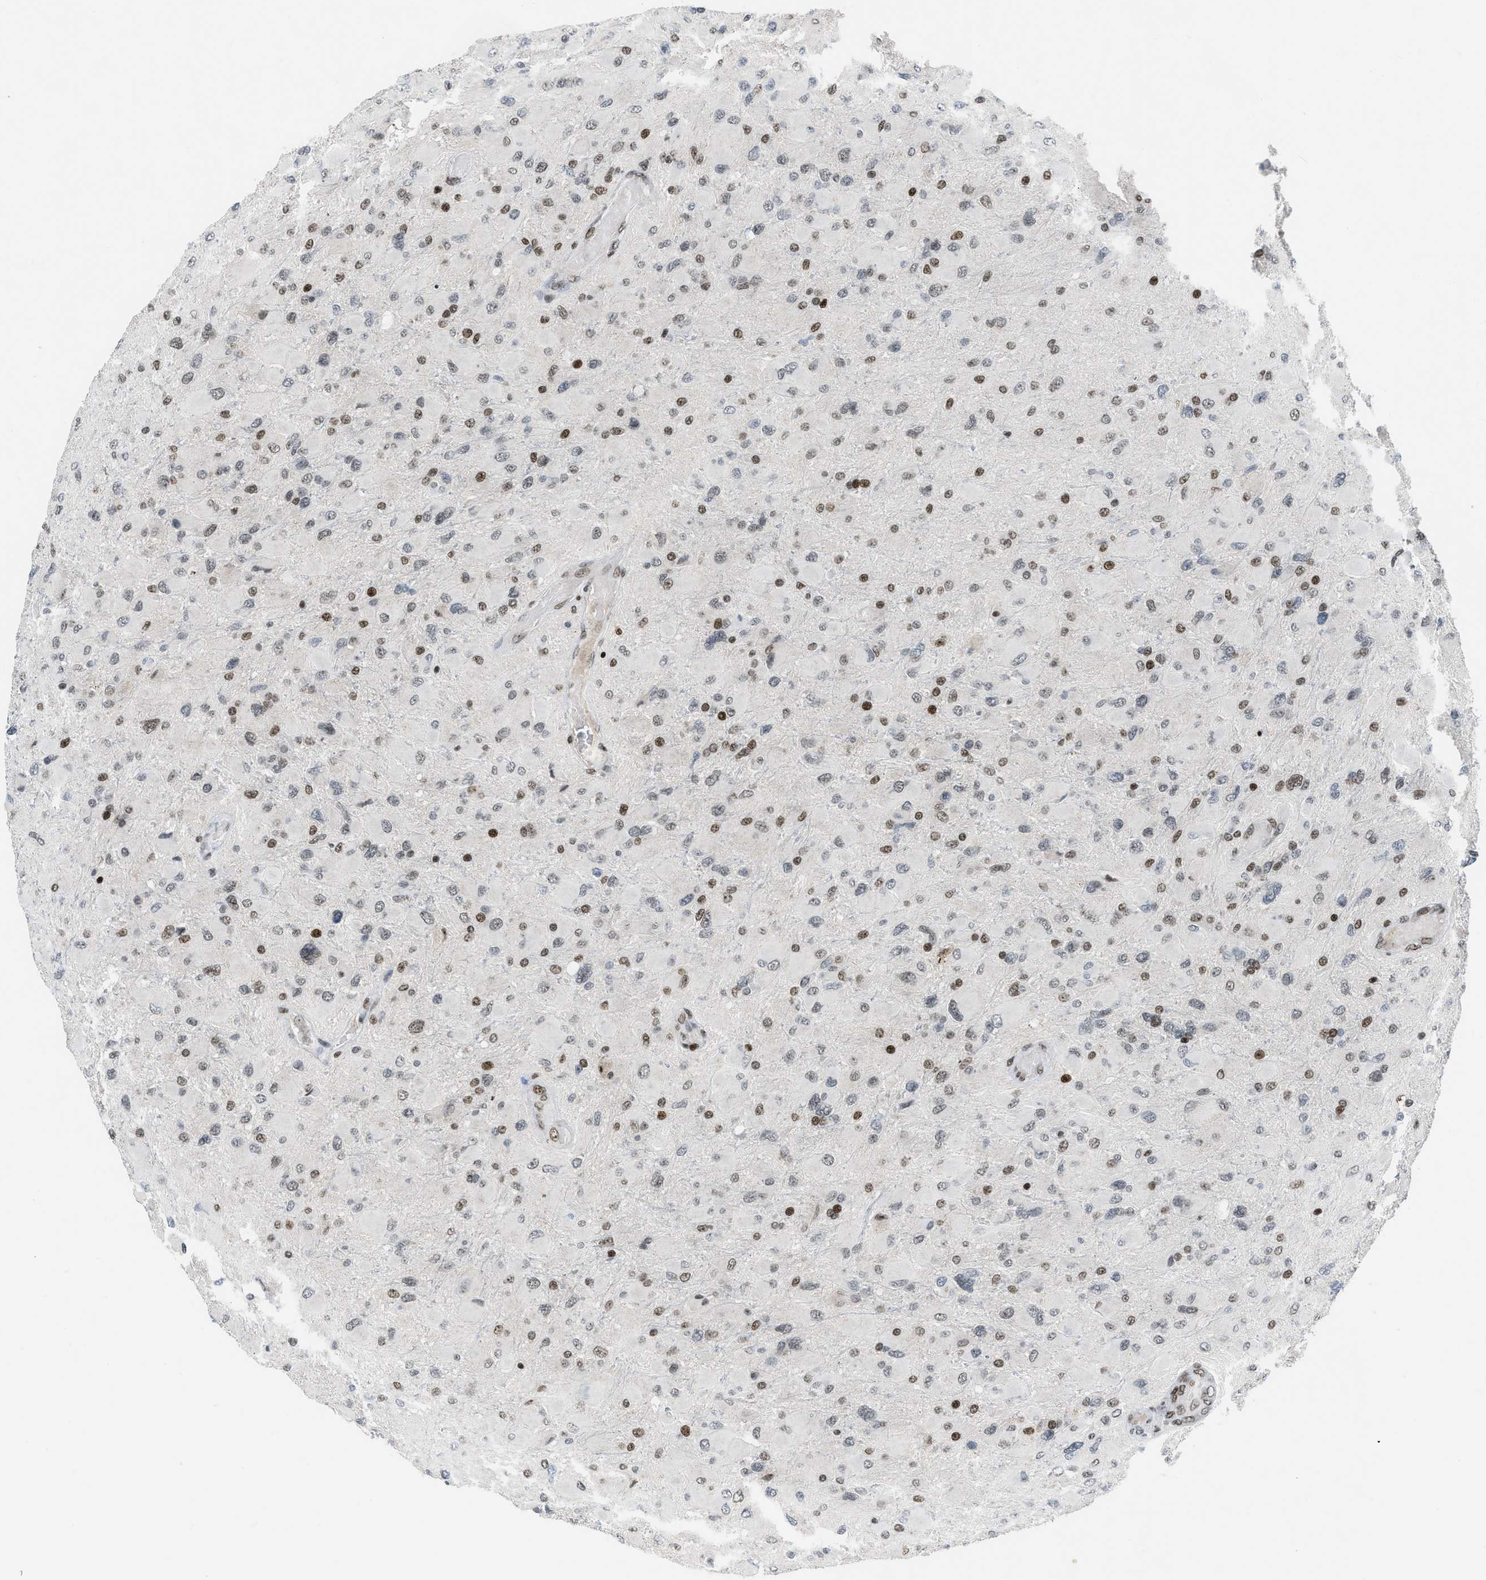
{"staining": {"intensity": "moderate", "quantity": "25%-75%", "location": "nuclear"}, "tissue": "glioma", "cell_type": "Tumor cells", "image_type": "cancer", "snomed": [{"axis": "morphology", "description": "Glioma, malignant, High grade"}, {"axis": "topography", "description": "Cerebral cortex"}], "caption": "Malignant glioma (high-grade) stained with immunohistochemistry displays moderate nuclear expression in about 25%-75% of tumor cells.", "gene": "RAD51B", "patient": {"sex": "female", "age": 36}}